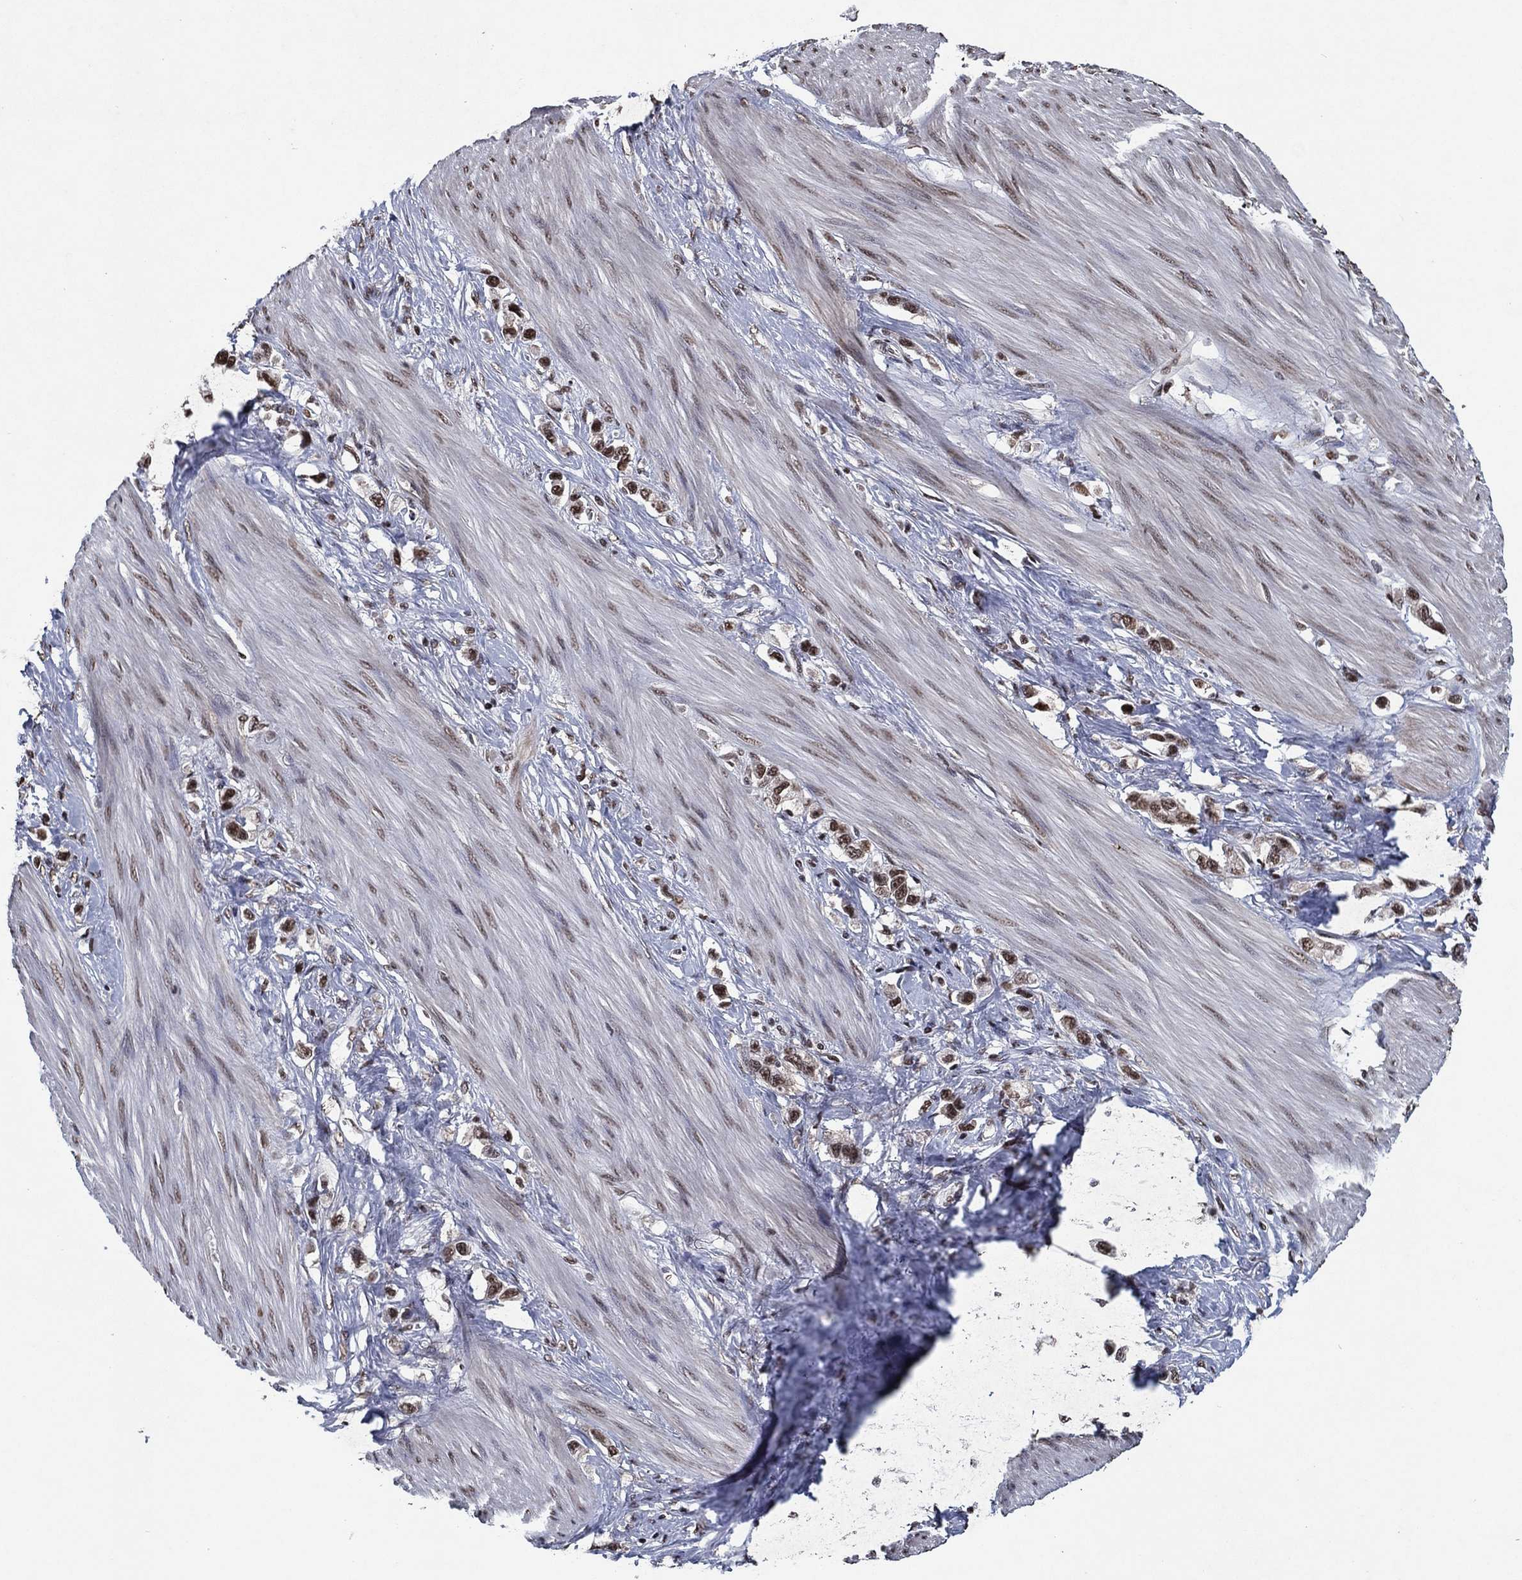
{"staining": {"intensity": "strong", "quantity": ">75%", "location": "nuclear"}, "tissue": "stomach cancer", "cell_type": "Tumor cells", "image_type": "cancer", "snomed": [{"axis": "morphology", "description": "Normal tissue, NOS"}, {"axis": "morphology", "description": "Adenocarcinoma, NOS"}, {"axis": "morphology", "description": "Adenocarcinoma, High grade"}, {"axis": "topography", "description": "Stomach, upper"}, {"axis": "topography", "description": "Stomach"}], "caption": "The image displays a brown stain indicating the presence of a protein in the nuclear of tumor cells in stomach cancer (adenocarcinoma).", "gene": "ZBTB42", "patient": {"sex": "female", "age": 65}}